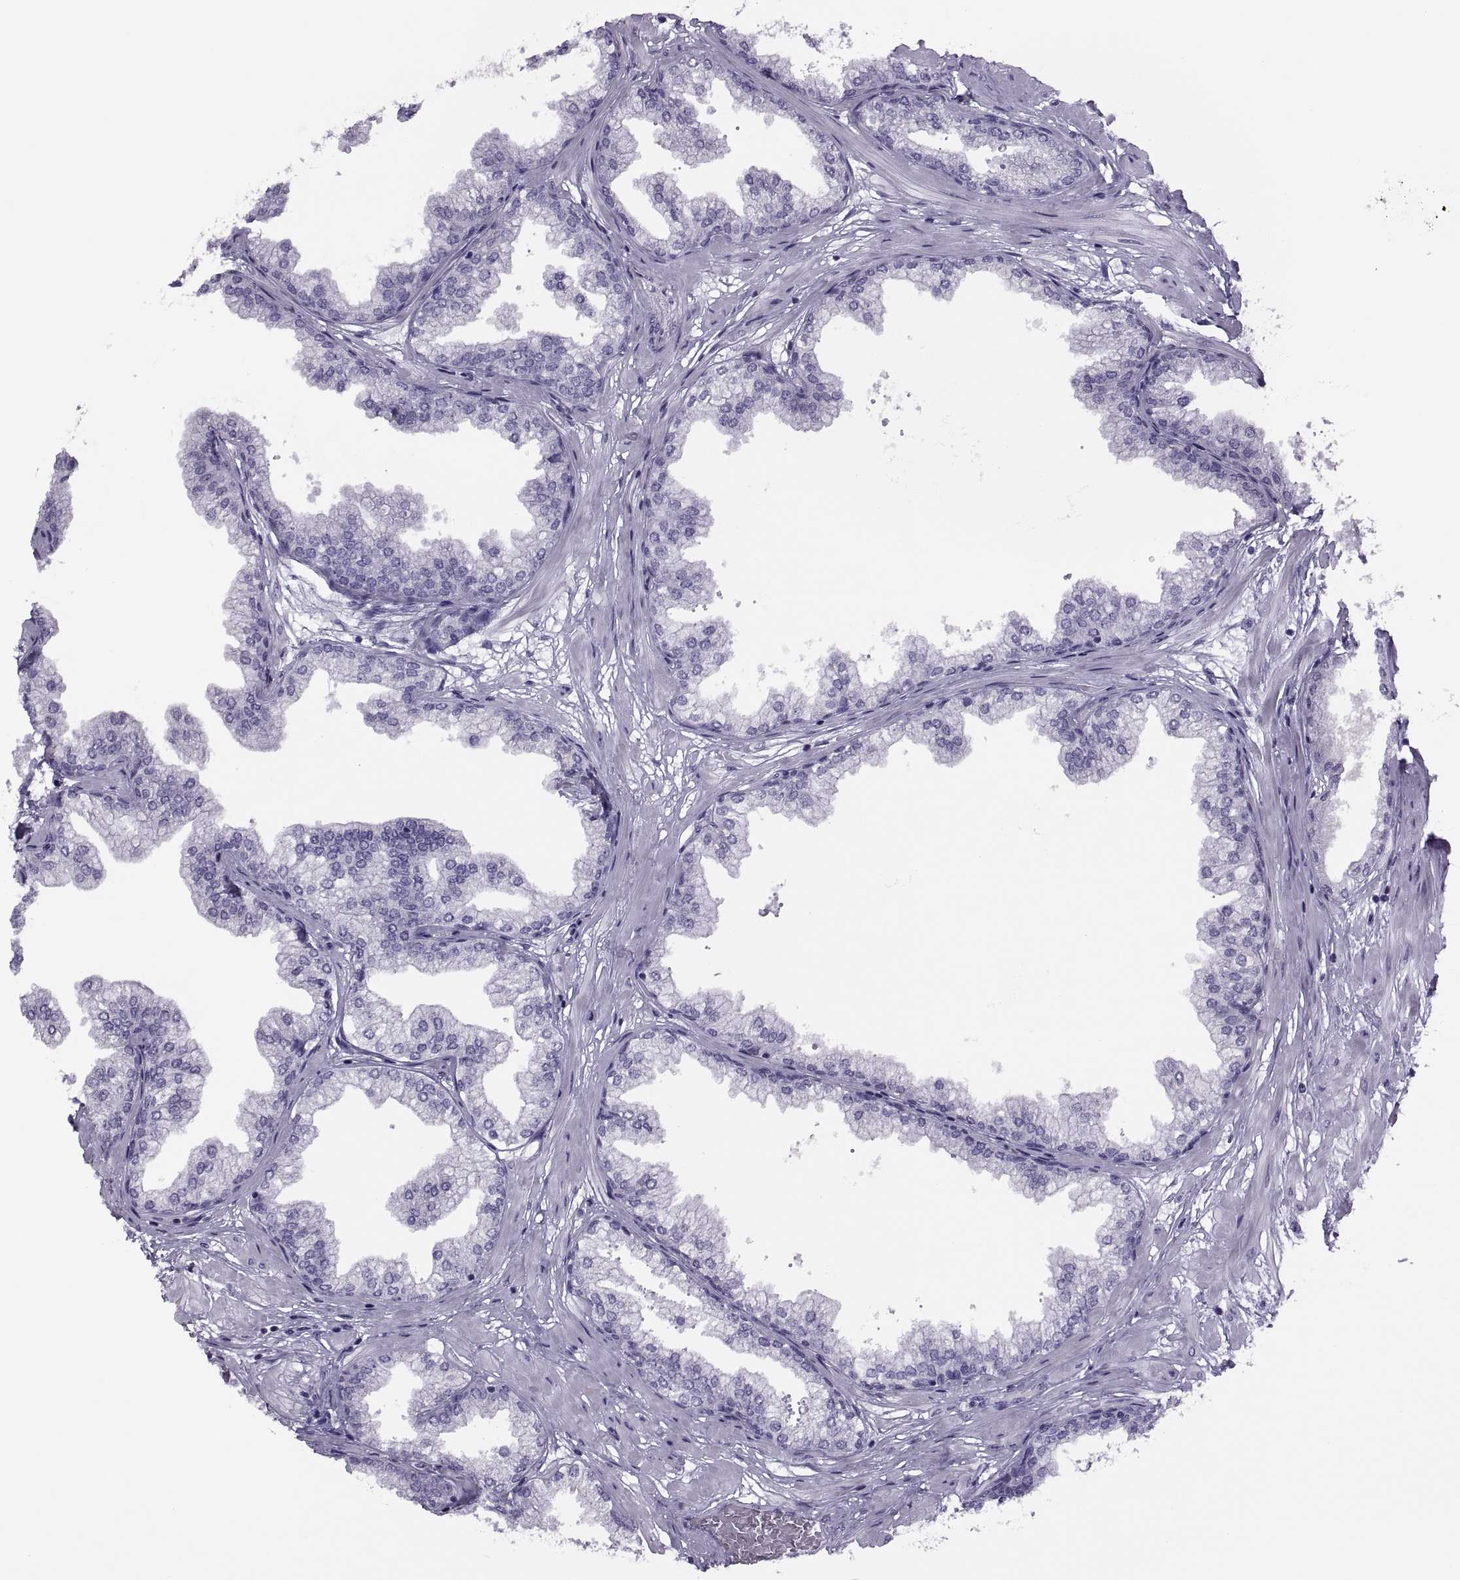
{"staining": {"intensity": "negative", "quantity": "none", "location": "none"}, "tissue": "prostate", "cell_type": "Glandular cells", "image_type": "normal", "snomed": [{"axis": "morphology", "description": "Normal tissue, NOS"}, {"axis": "topography", "description": "Prostate"}], "caption": "High power microscopy photomicrograph of an immunohistochemistry micrograph of benign prostate, revealing no significant positivity in glandular cells. (DAB (3,3'-diaminobenzidine) immunohistochemistry, high magnification).", "gene": "FAM24A", "patient": {"sex": "male", "age": 37}}